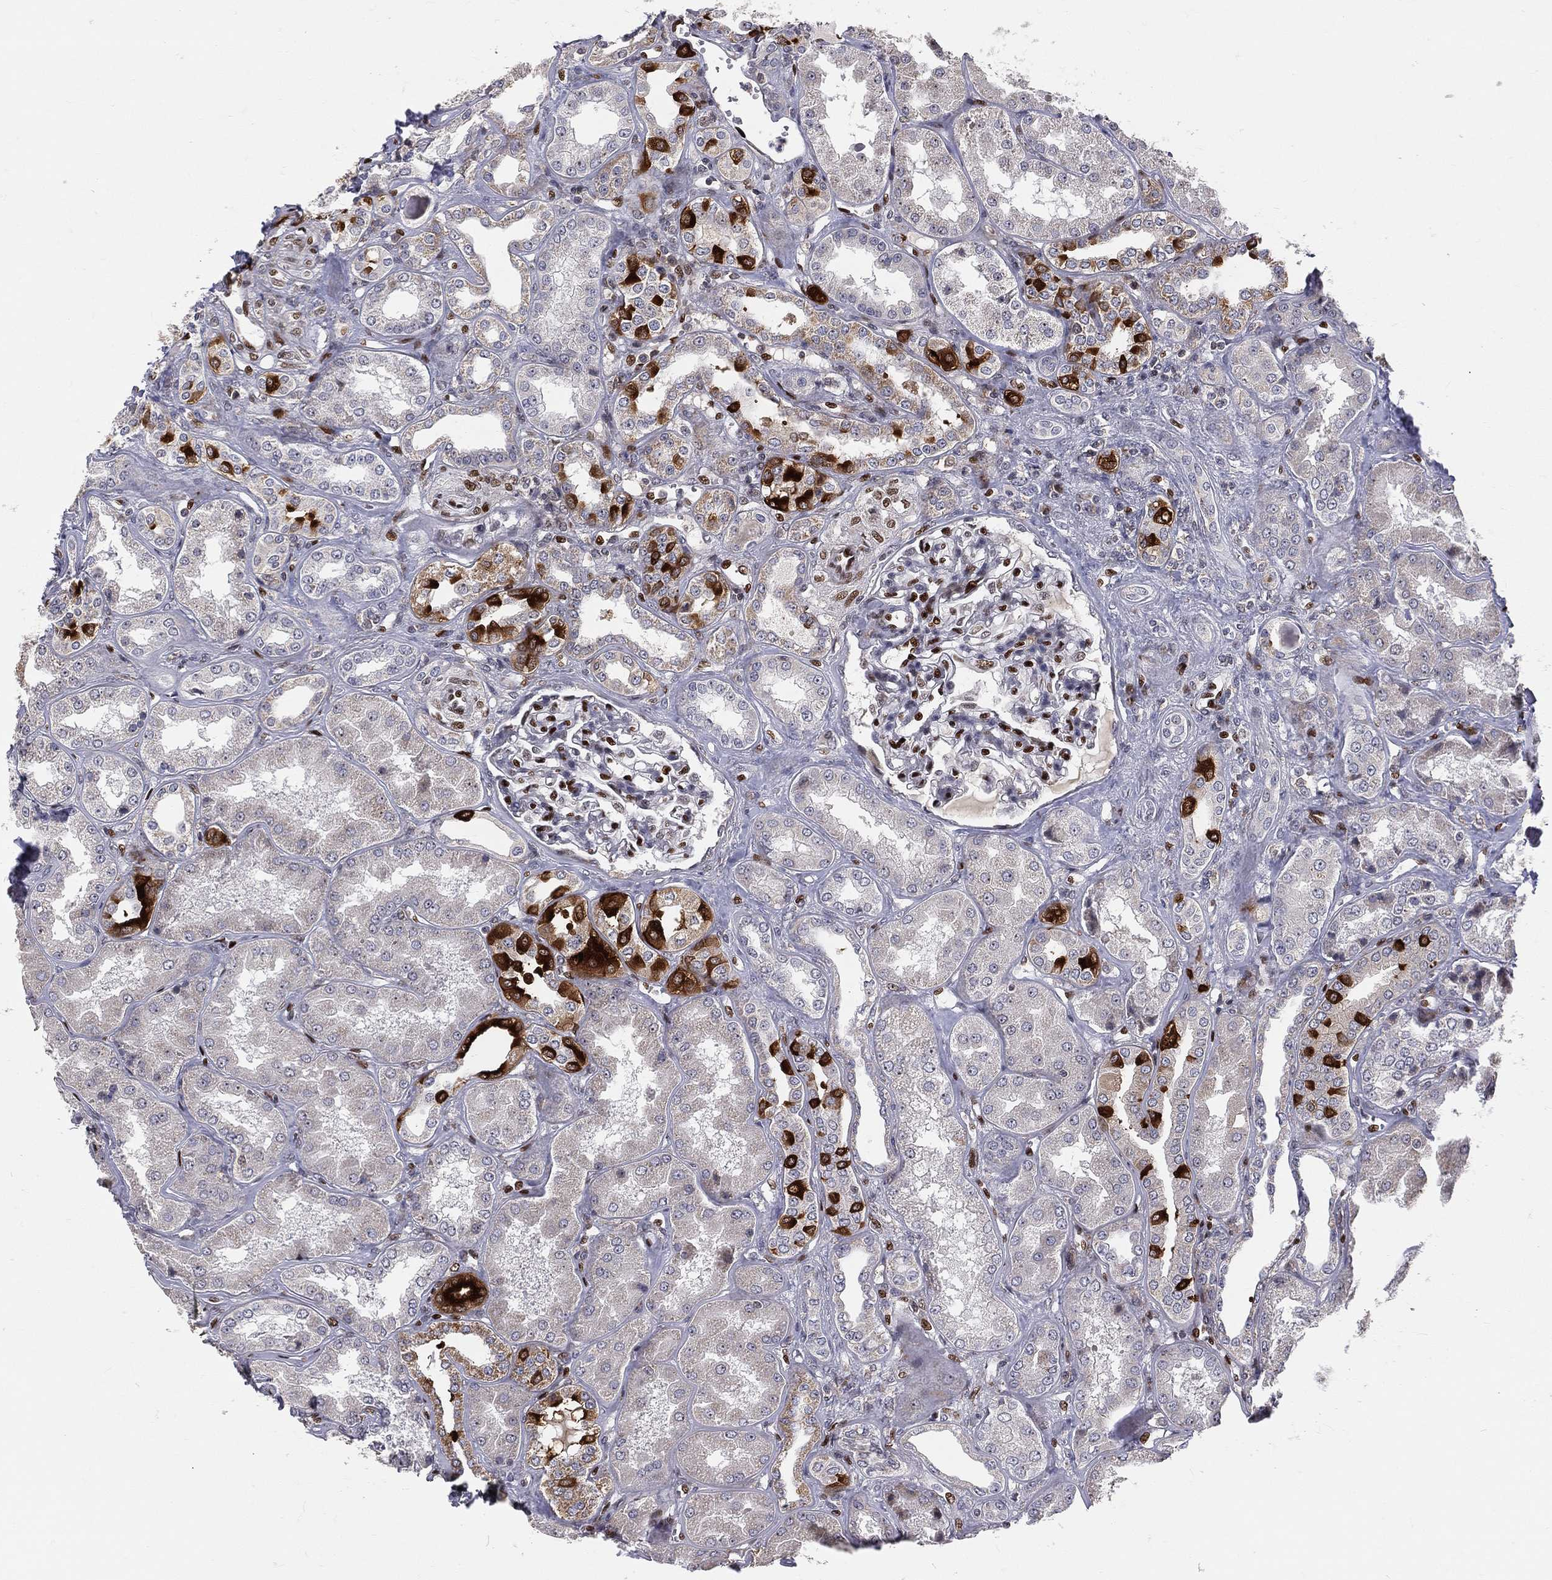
{"staining": {"intensity": "strong", "quantity": "25%-75%", "location": "nuclear"}, "tissue": "kidney", "cell_type": "Cells in glomeruli", "image_type": "normal", "snomed": [{"axis": "morphology", "description": "Normal tissue, NOS"}, {"axis": "topography", "description": "Kidney"}], "caption": "IHC (DAB (3,3'-diaminobenzidine)) staining of benign human kidney demonstrates strong nuclear protein staining in about 25%-75% of cells in glomeruli. The protein is stained brown, and the nuclei are stained in blue (DAB IHC with brightfield microscopy, high magnification).", "gene": "ZEB1", "patient": {"sex": "female", "age": 56}}